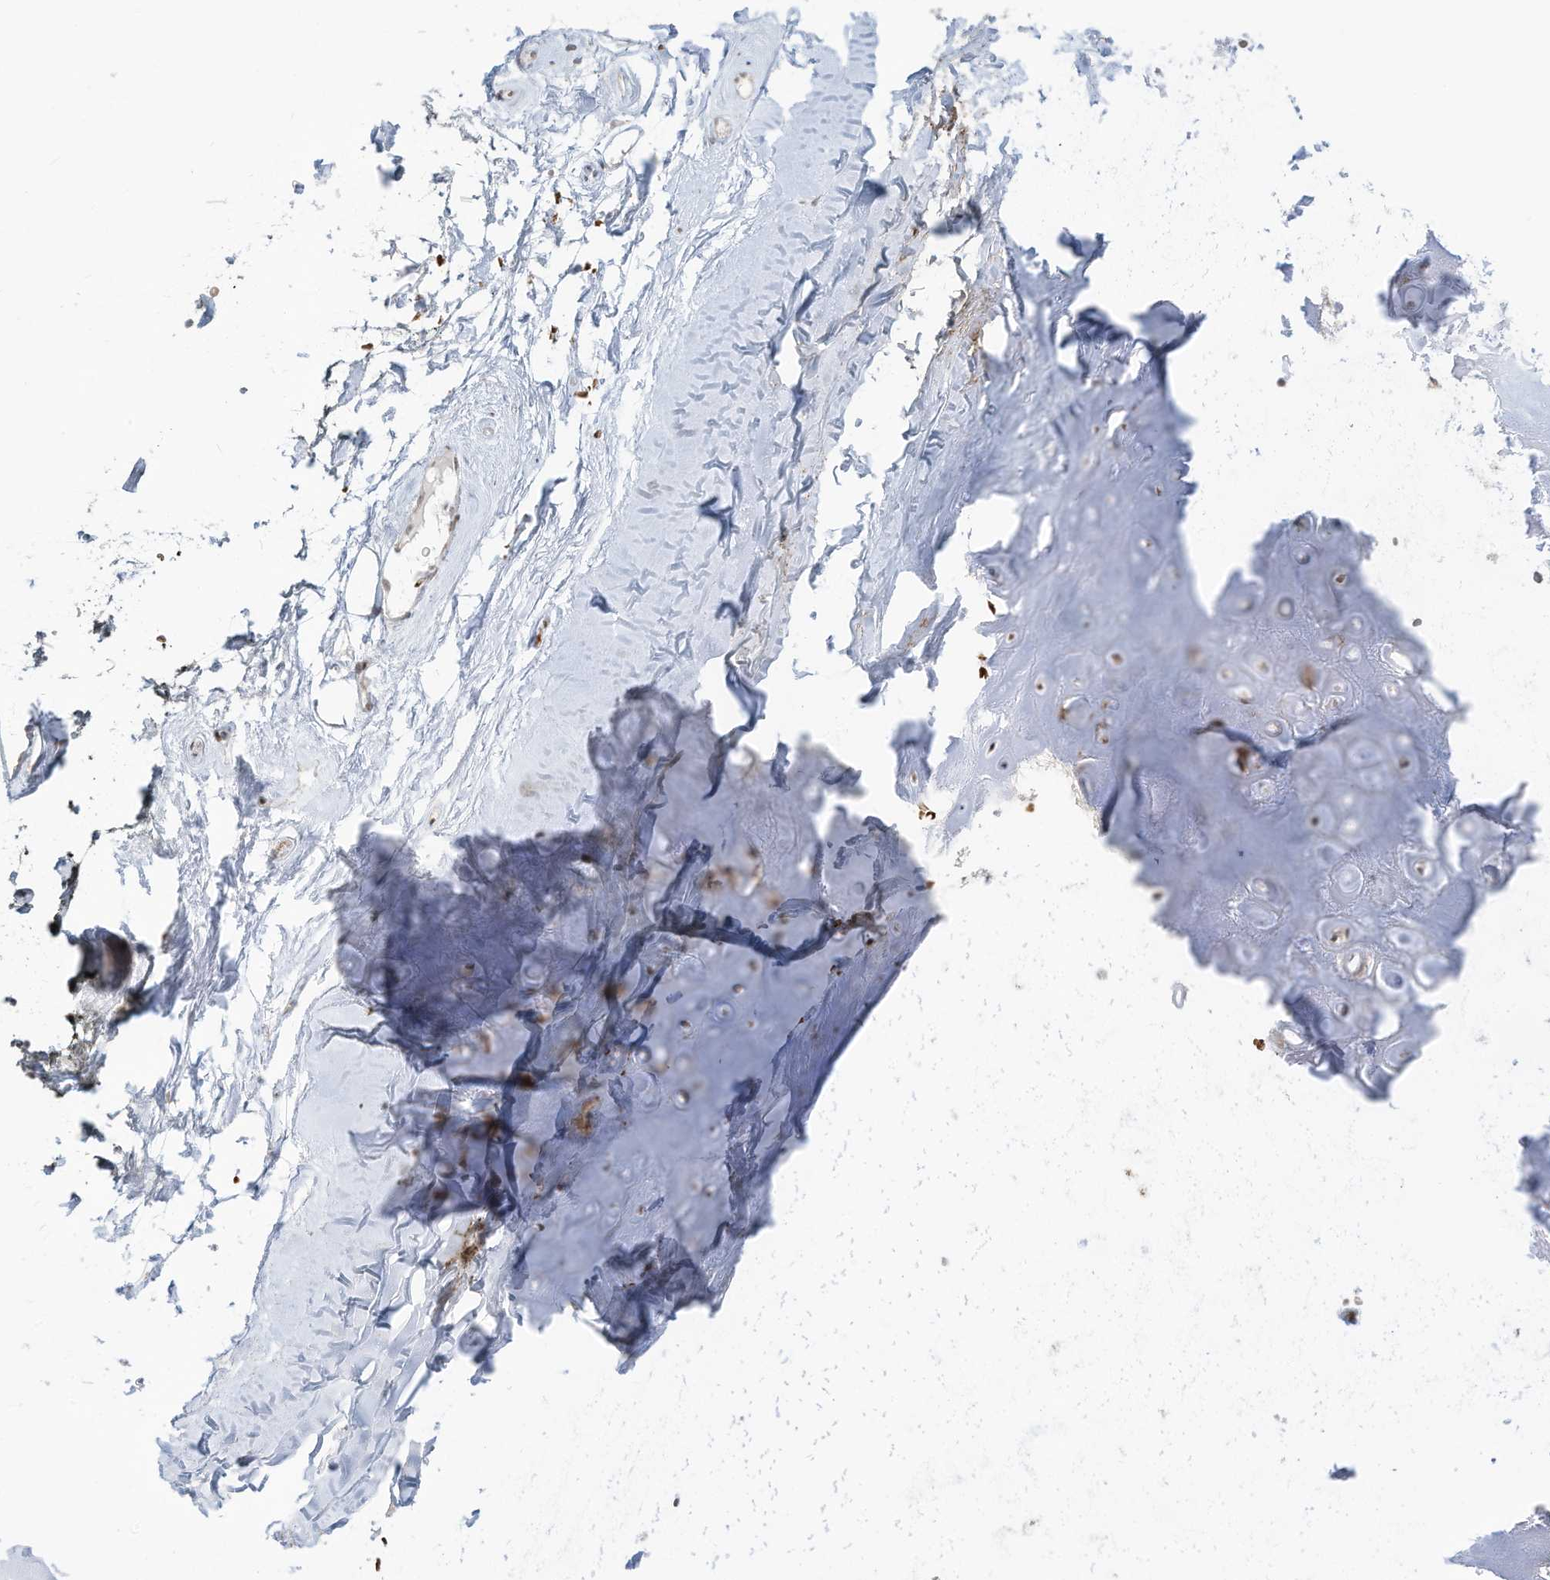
{"staining": {"intensity": "moderate", "quantity": ">75%", "location": "nuclear"}, "tissue": "adipose tissue", "cell_type": "Adipocytes", "image_type": "normal", "snomed": [{"axis": "morphology", "description": "Normal tissue, NOS"}, {"axis": "morphology", "description": "Basal cell carcinoma"}, {"axis": "topography", "description": "Skin"}], "caption": "High-power microscopy captured an immunohistochemistry (IHC) histopathology image of unremarkable adipose tissue, revealing moderate nuclear expression in about >75% of adipocytes. (Brightfield microscopy of DAB IHC at high magnification).", "gene": "ECT2L", "patient": {"sex": "female", "age": 89}}